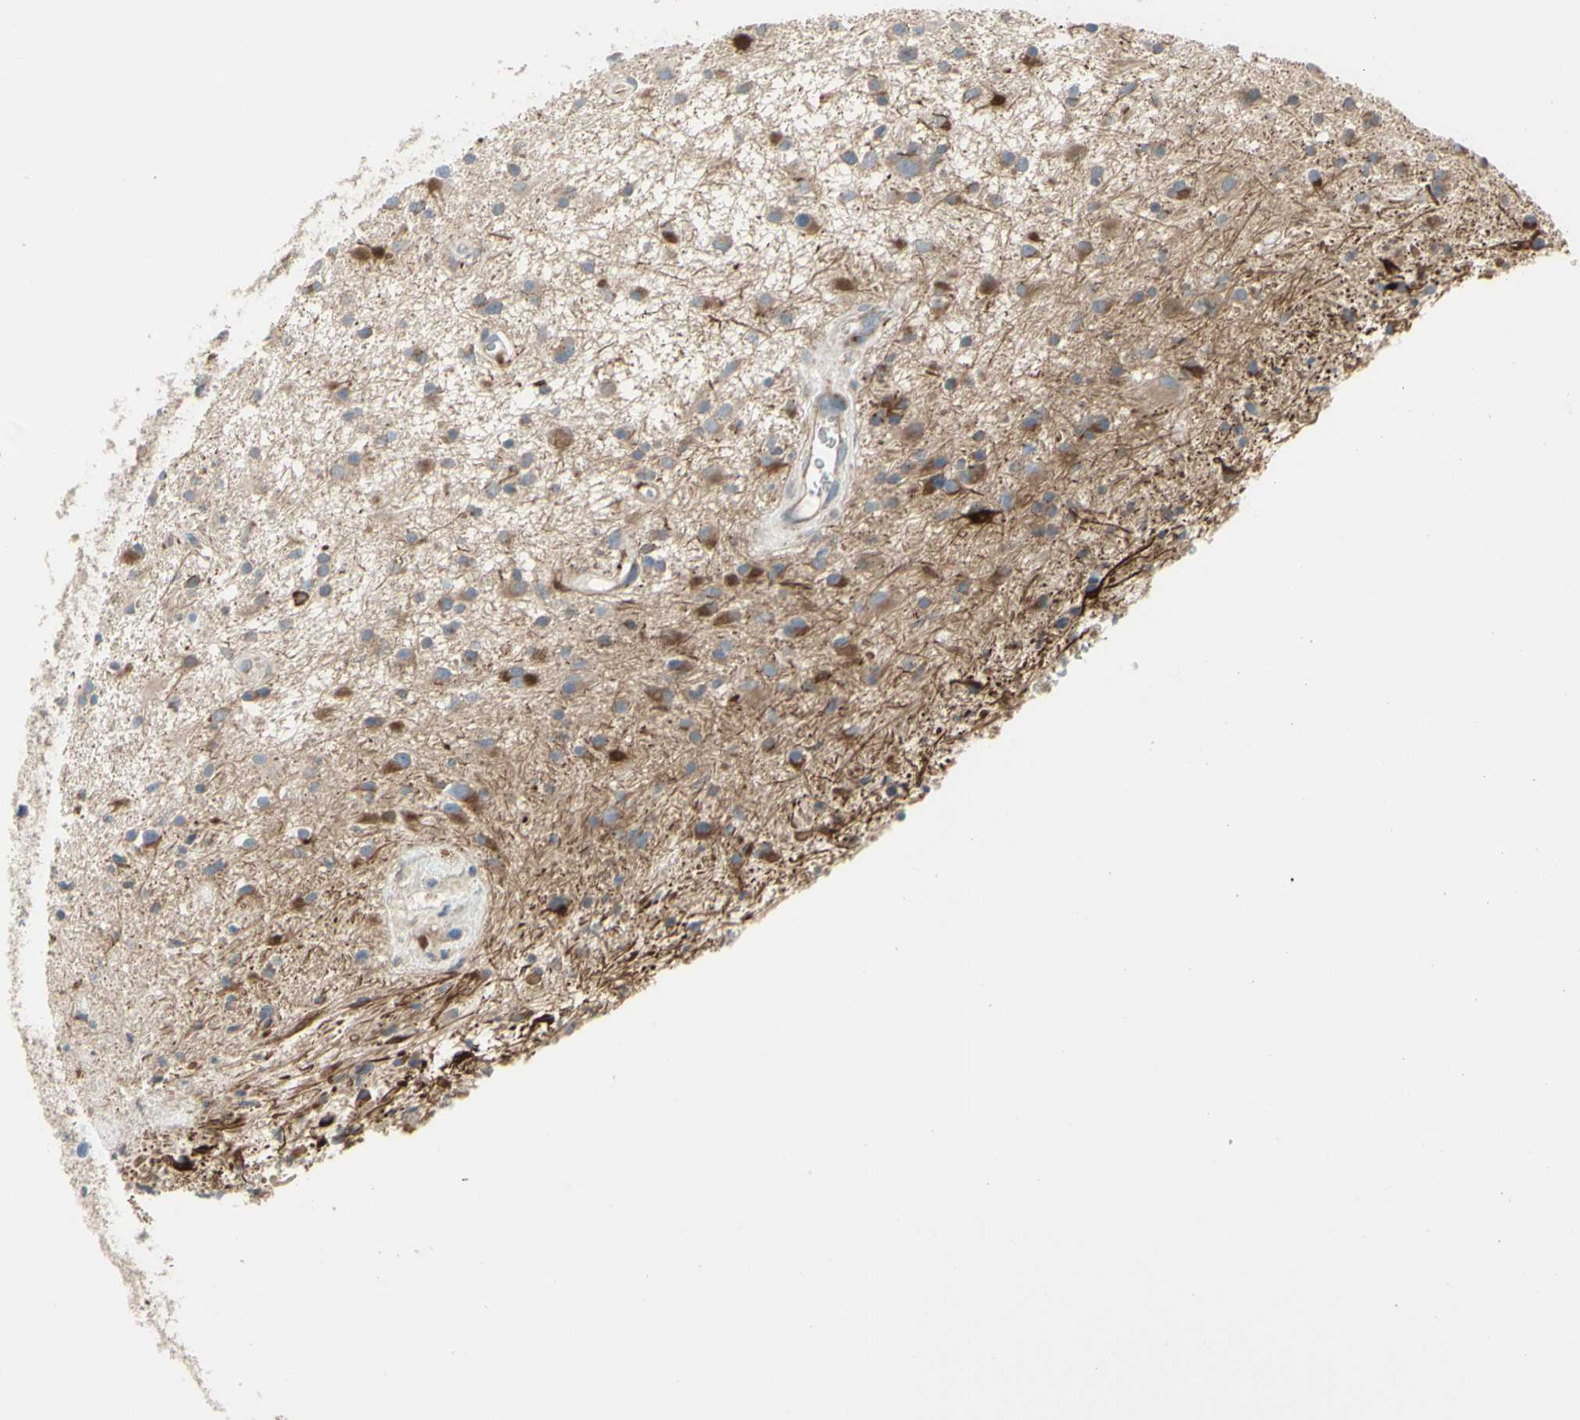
{"staining": {"intensity": "weak", "quantity": "25%-75%", "location": "cytoplasmic/membranous"}, "tissue": "glioma", "cell_type": "Tumor cells", "image_type": "cancer", "snomed": [{"axis": "morphology", "description": "Glioma, malignant, High grade"}, {"axis": "topography", "description": "Brain"}], "caption": "This is an image of IHC staining of malignant glioma (high-grade), which shows weak staining in the cytoplasmic/membranous of tumor cells.", "gene": "FAM171B", "patient": {"sex": "male", "age": 33}}